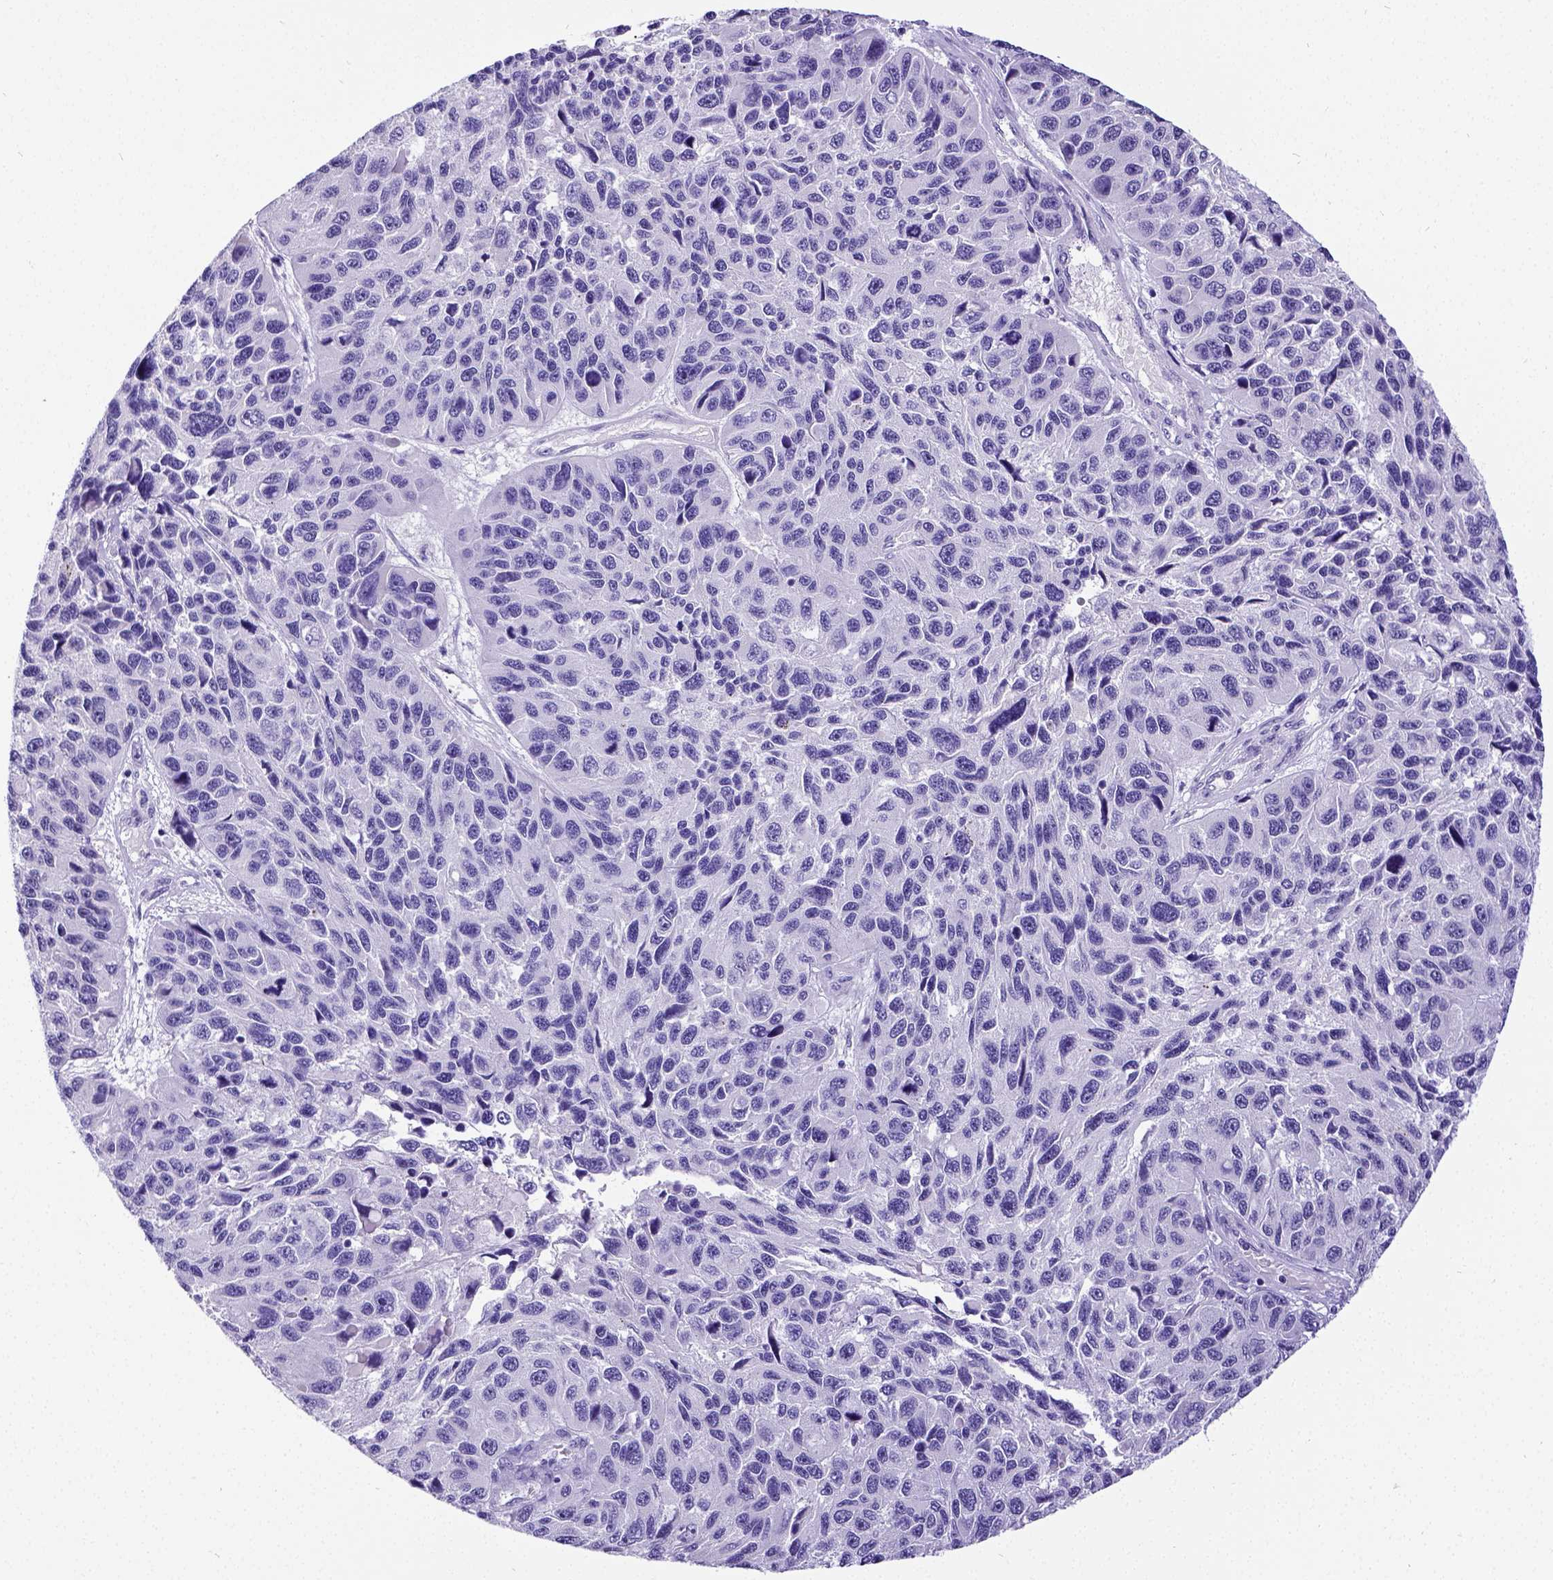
{"staining": {"intensity": "negative", "quantity": "none", "location": "none"}, "tissue": "melanoma", "cell_type": "Tumor cells", "image_type": "cancer", "snomed": [{"axis": "morphology", "description": "Malignant melanoma, NOS"}, {"axis": "topography", "description": "Skin"}], "caption": "DAB (3,3'-diaminobenzidine) immunohistochemical staining of malignant melanoma displays no significant positivity in tumor cells.", "gene": "SATB2", "patient": {"sex": "male", "age": 53}}